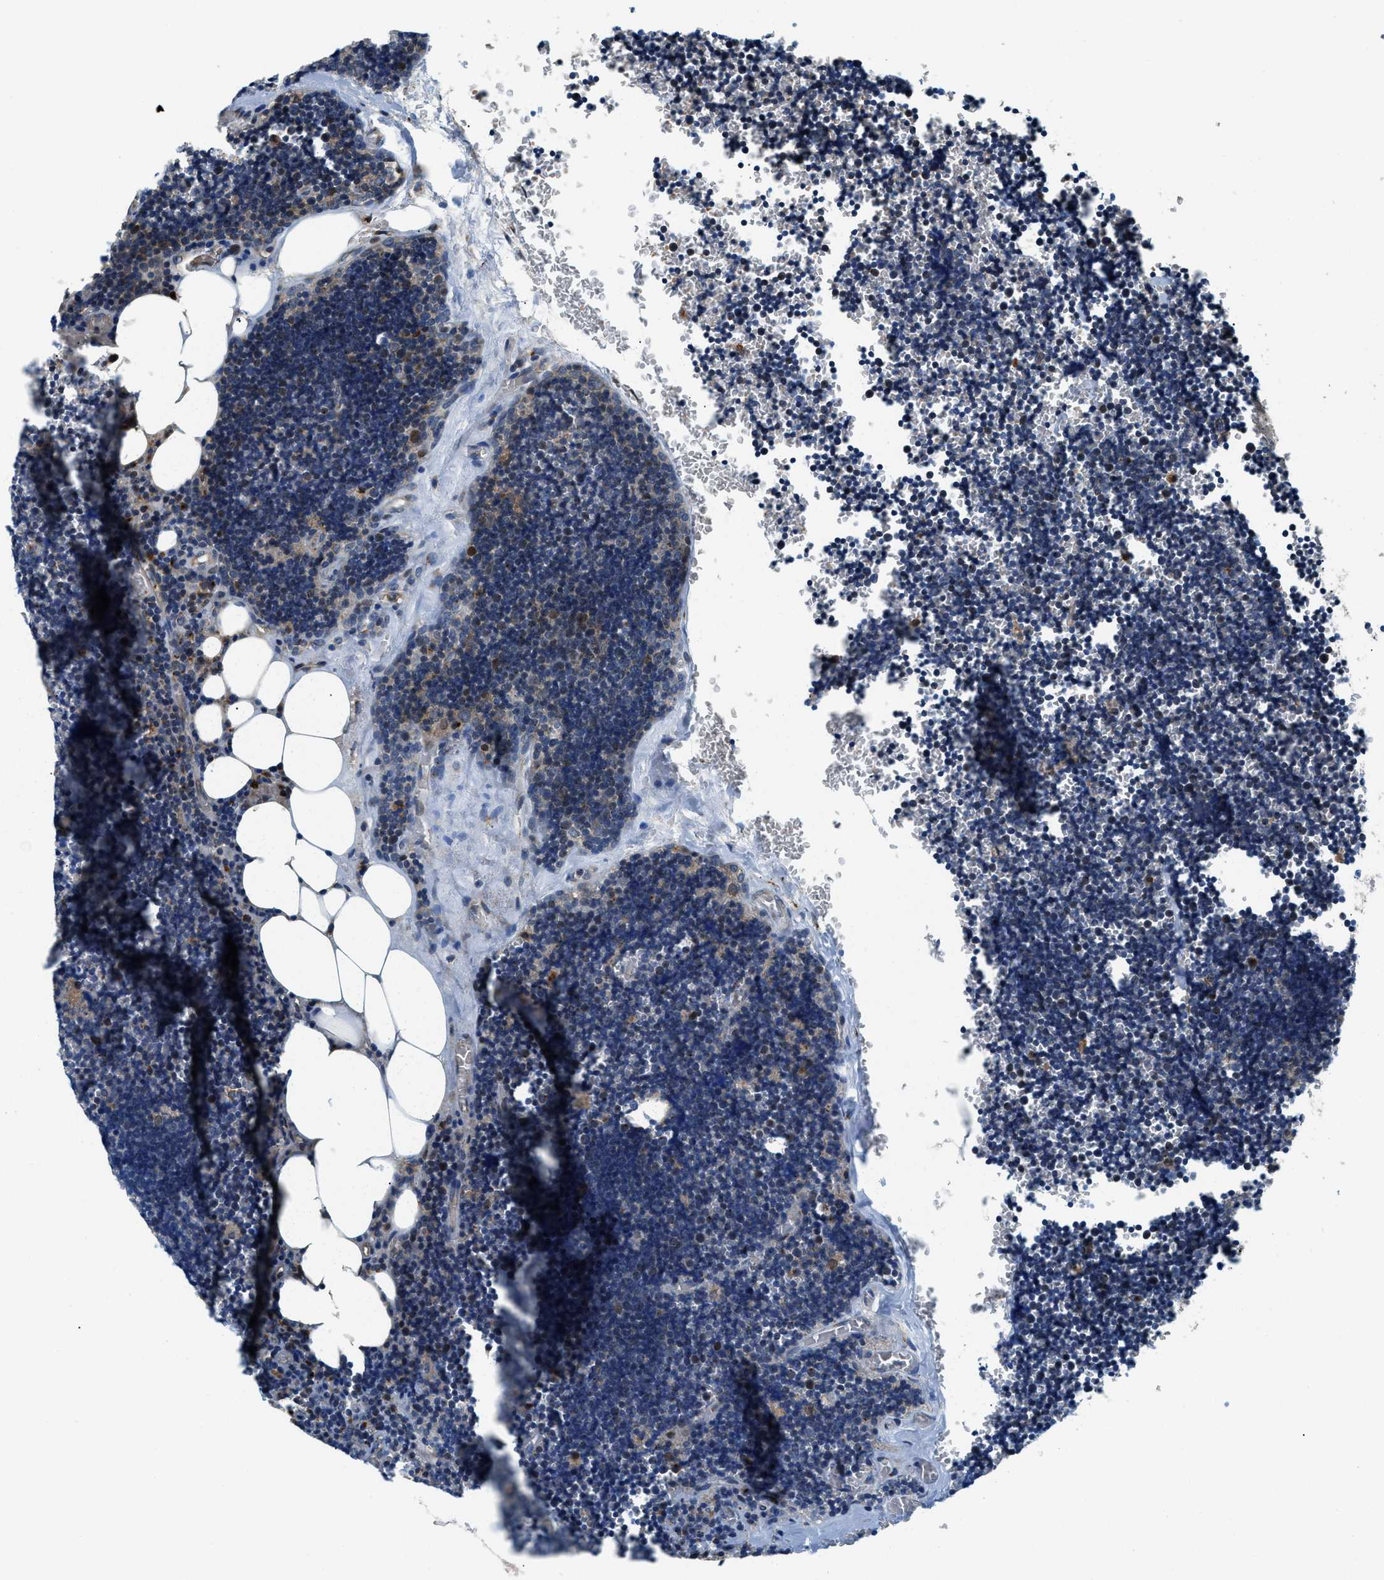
{"staining": {"intensity": "moderate", "quantity": "<25%", "location": "cytoplasmic/membranous"}, "tissue": "lymph node", "cell_type": "Germinal center cells", "image_type": "normal", "snomed": [{"axis": "morphology", "description": "Normal tissue, NOS"}, {"axis": "topography", "description": "Lymph node"}], "caption": "Germinal center cells exhibit moderate cytoplasmic/membranous staining in approximately <25% of cells in benign lymph node.", "gene": "FUT8", "patient": {"sex": "male", "age": 33}}